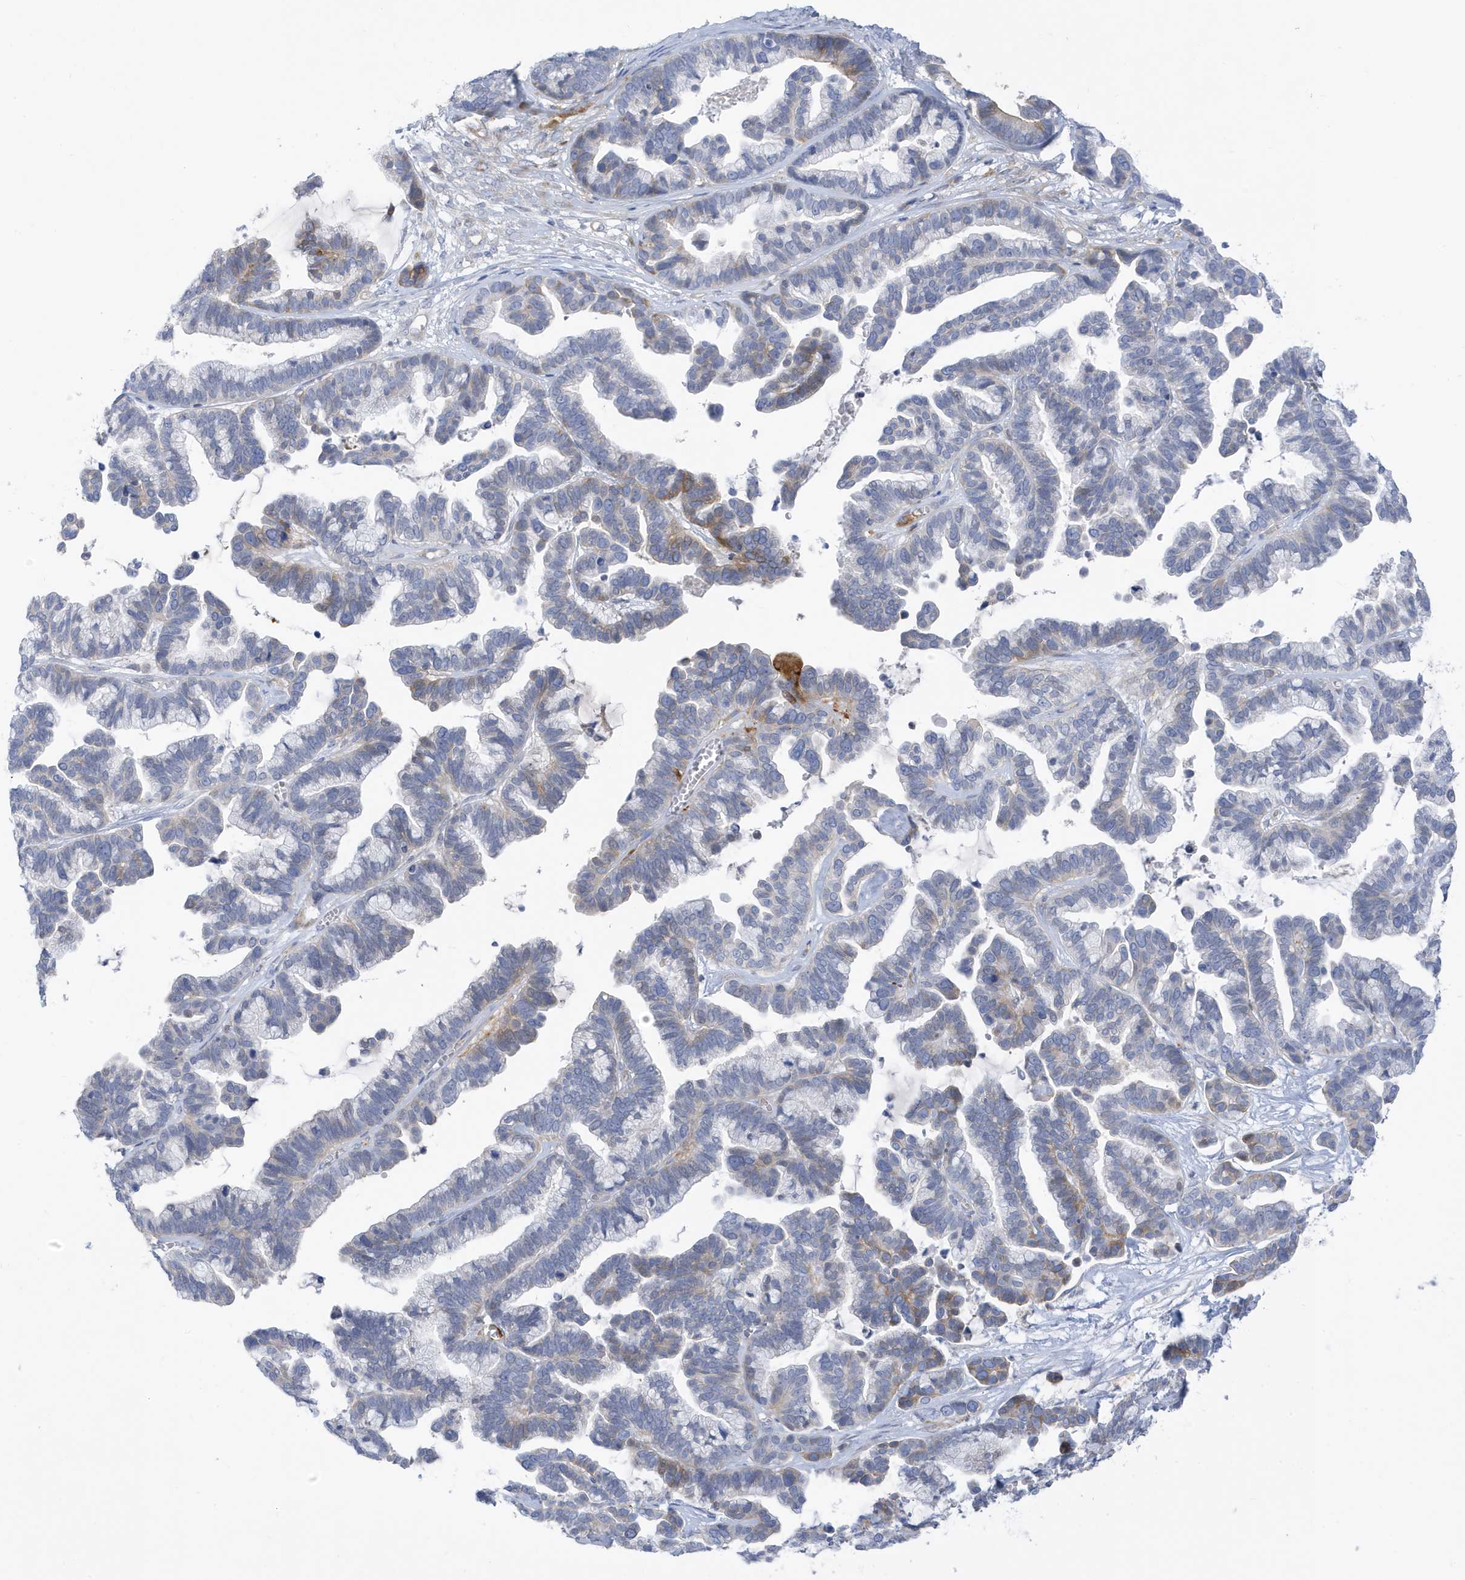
{"staining": {"intensity": "moderate", "quantity": "<25%", "location": "cytoplasmic/membranous"}, "tissue": "ovarian cancer", "cell_type": "Tumor cells", "image_type": "cancer", "snomed": [{"axis": "morphology", "description": "Cystadenocarcinoma, serous, NOS"}, {"axis": "topography", "description": "Ovary"}], "caption": "Ovarian cancer stained with a brown dye reveals moderate cytoplasmic/membranous positive expression in approximately <25% of tumor cells.", "gene": "ATP13A5", "patient": {"sex": "female", "age": 56}}